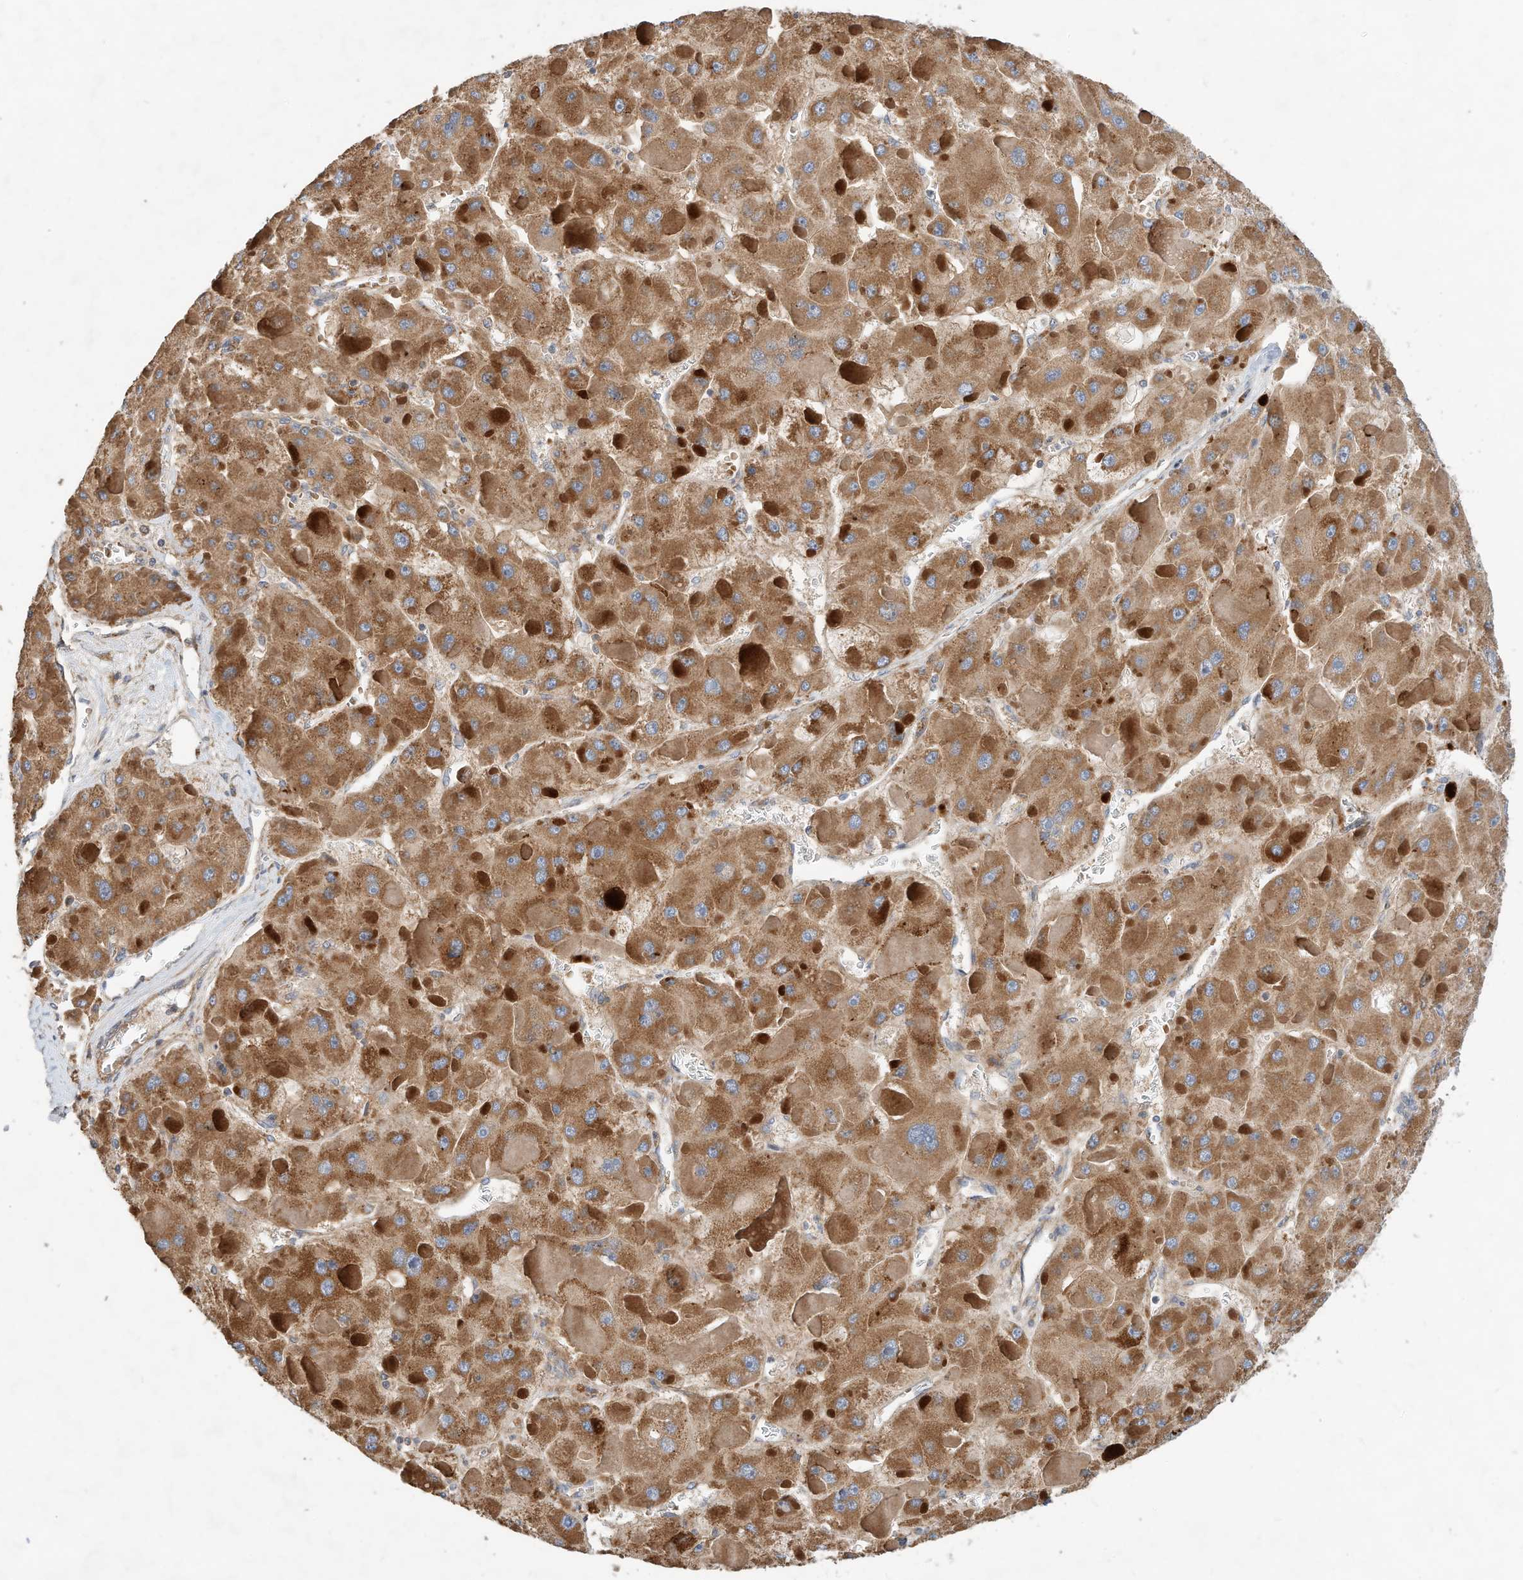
{"staining": {"intensity": "strong", "quantity": ">75%", "location": "cytoplasmic/membranous"}, "tissue": "liver cancer", "cell_type": "Tumor cells", "image_type": "cancer", "snomed": [{"axis": "morphology", "description": "Carcinoma, Hepatocellular, NOS"}, {"axis": "topography", "description": "Liver"}], "caption": "Liver hepatocellular carcinoma tissue exhibits strong cytoplasmic/membranous staining in about >75% of tumor cells, visualized by immunohistochemistry.", "gene": "CPAMD8", "patient": {"sex": "female", "age": 73}}